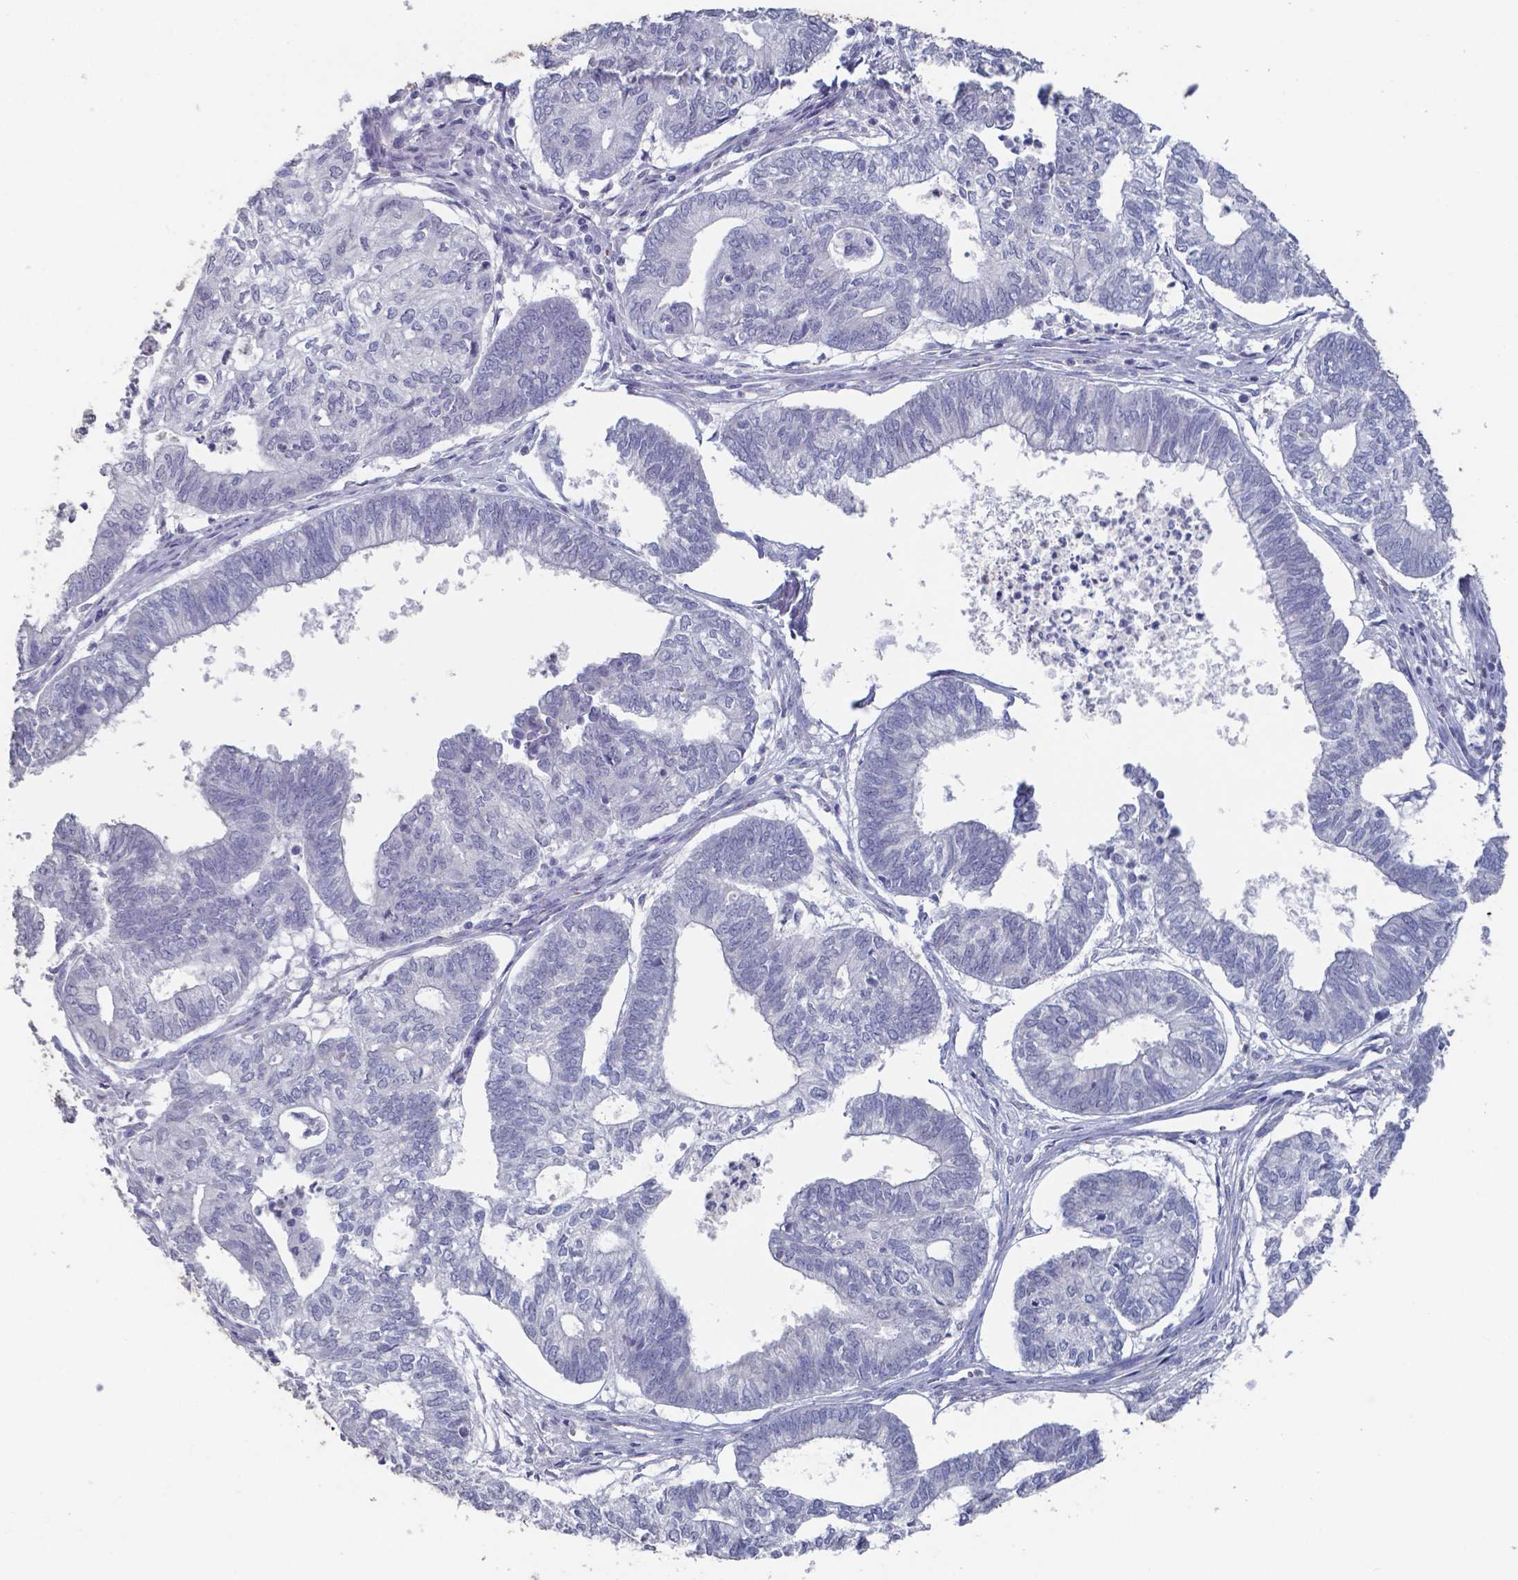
{"staining": {"intensity": "negative", "quantity": "none", "location": "none"}, "tissue": "ovarian cancer", "cell_type": "Tumor cells", "image_type": "cancer", "snomed": [{"axis": "morphology", "description": "Carcinoma, endometroid"}, {"axis": "topography", "description": "Ovary"}], "caption": "The IHC image has no significant positivity in tumor cells of ovarian cancer (endometroid carcinoma) tissue.", "gene": "PLA2R1", "patient": {"sex": "female", "age": 64}}